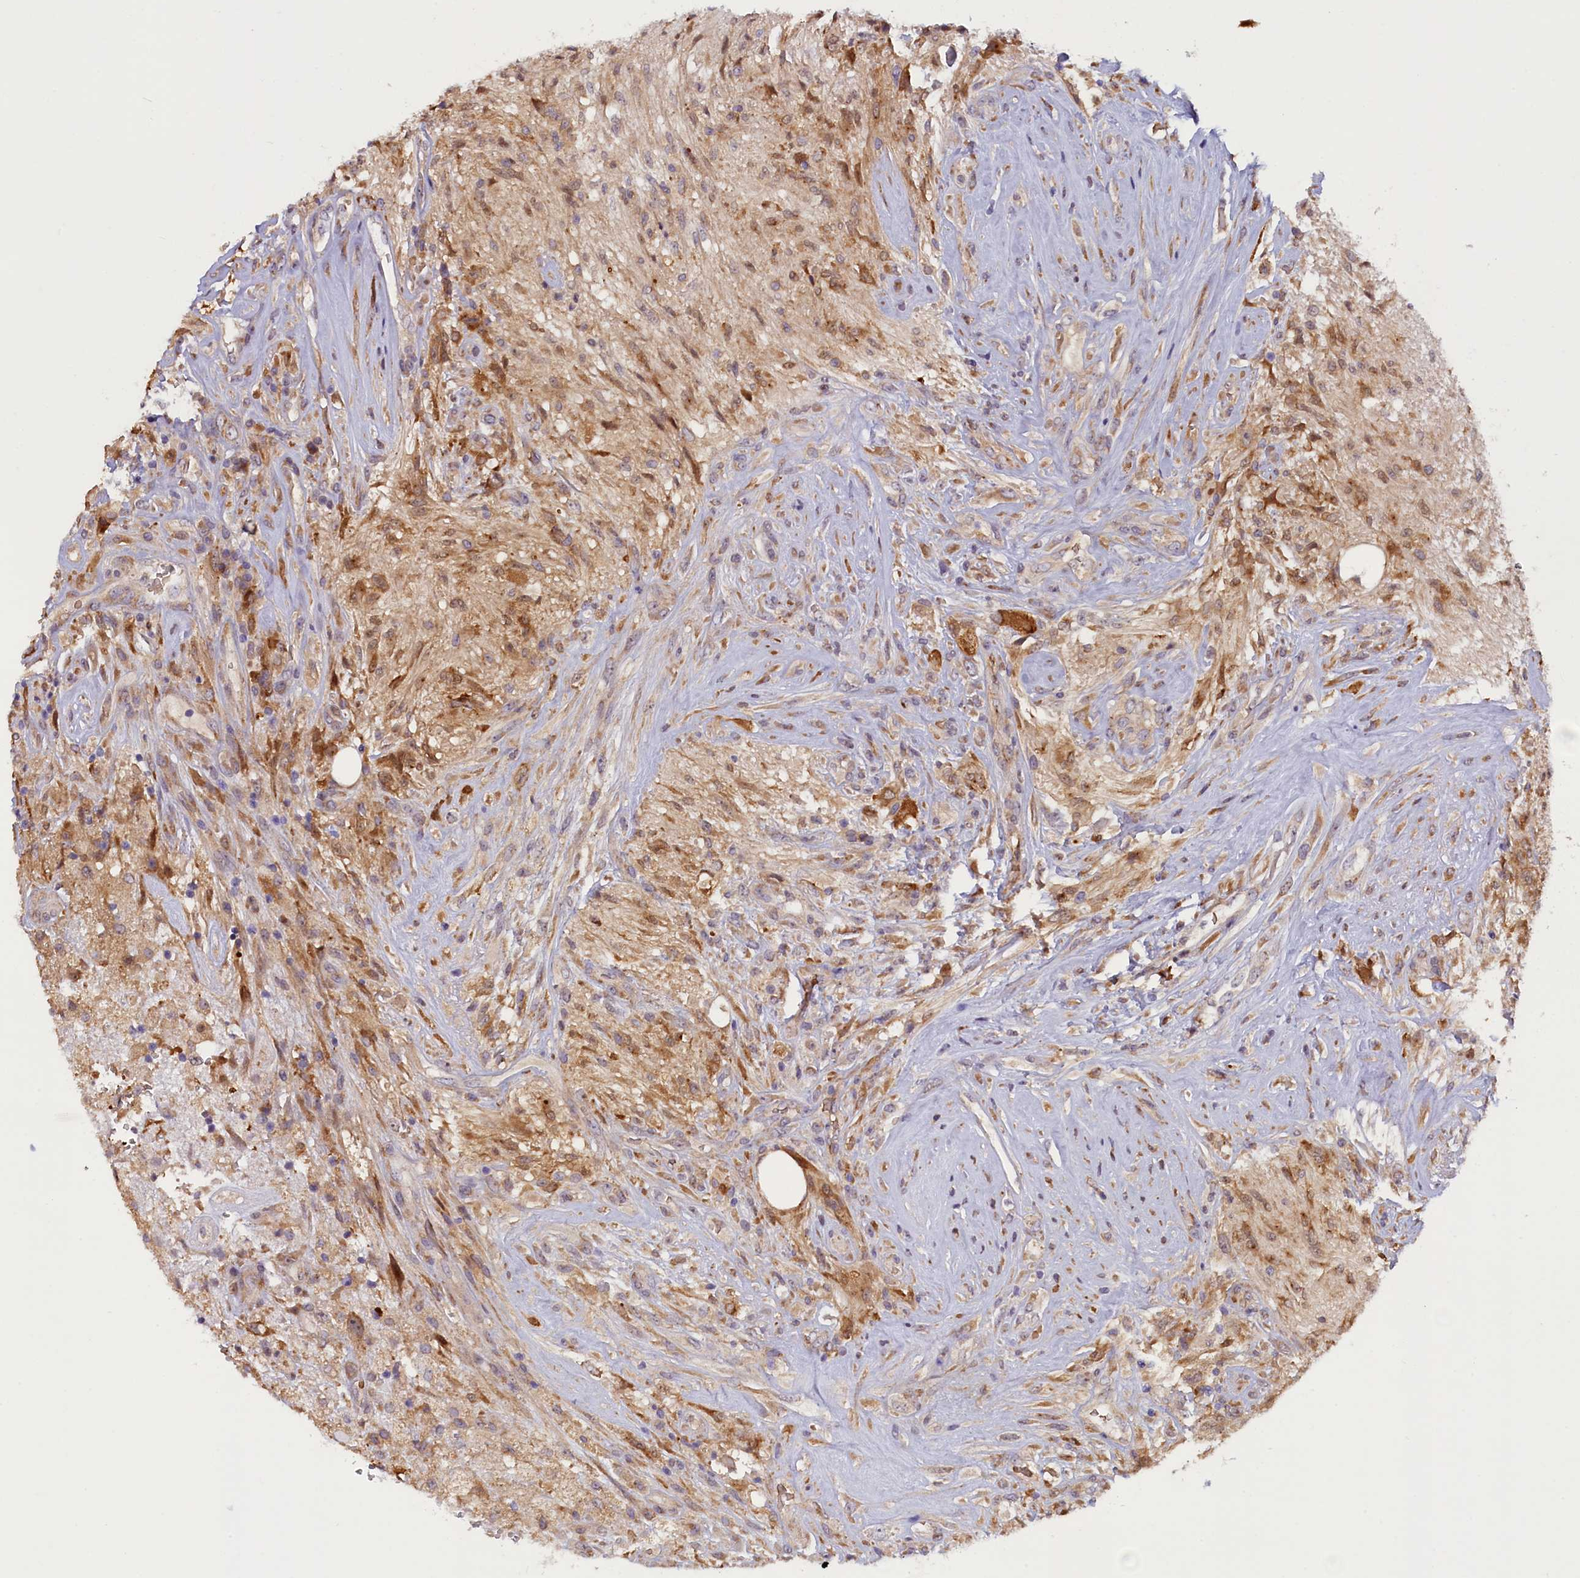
{"staining": {"intensity": "weak", "quantity": "<25%", "location": "cytoplasmic/membranous"}, "tissue": "glioma", "cell_type": "Tumor cells", "image_type": "cancer", "snomed": [{"axis": "morphology", "description": "Glioma, malignant, High grade"}, {"axis": "topography", "description": "Brain"}], "caption": "Tumor cells show no significant staining in glioma.", "gene": "CCDC9B", "patient": {"sex": "male", "age": 56}}